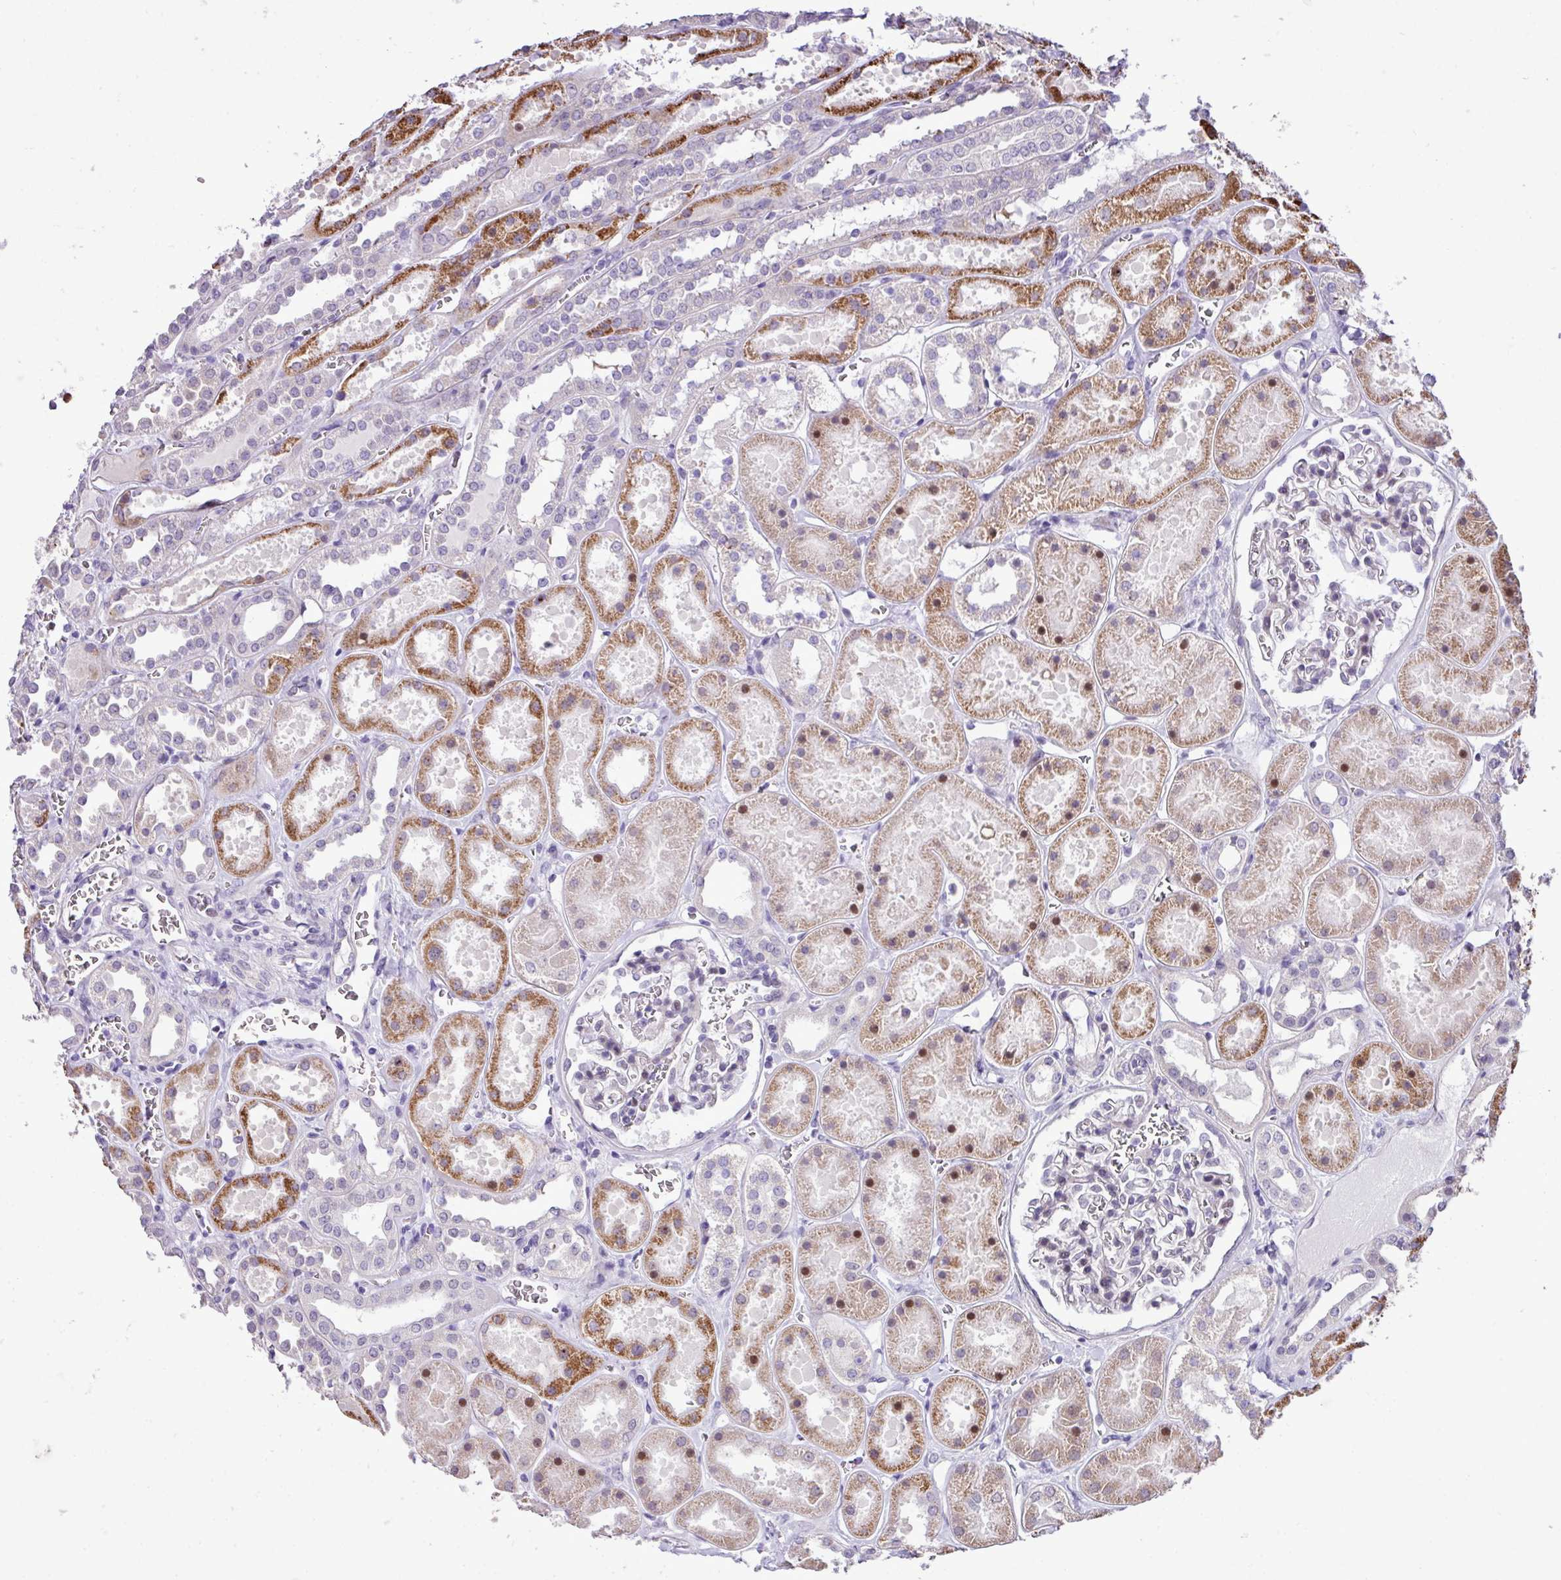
{"staining": {"intensity": "moderate", "quantity": "<25%", "location": "nuclear"}, "tissue": "kidney", "cell_type": "Cells in glomeruli", "image_type": "normal", "snomed": [{"axis": "morphology", "description": "Normal tissue, NOS"}, {"axis": "topography", "description": "Kidney"}], "caption": "A low amount of moderate nuclear positivity is identified in approximately <25% of cells in glomeruli in benign kidney. (DAB IHC, brown staining for protein, blue staining for nuclei).", "gene": "YLPM1", "patient": {"sex": "female", "age": 41}}